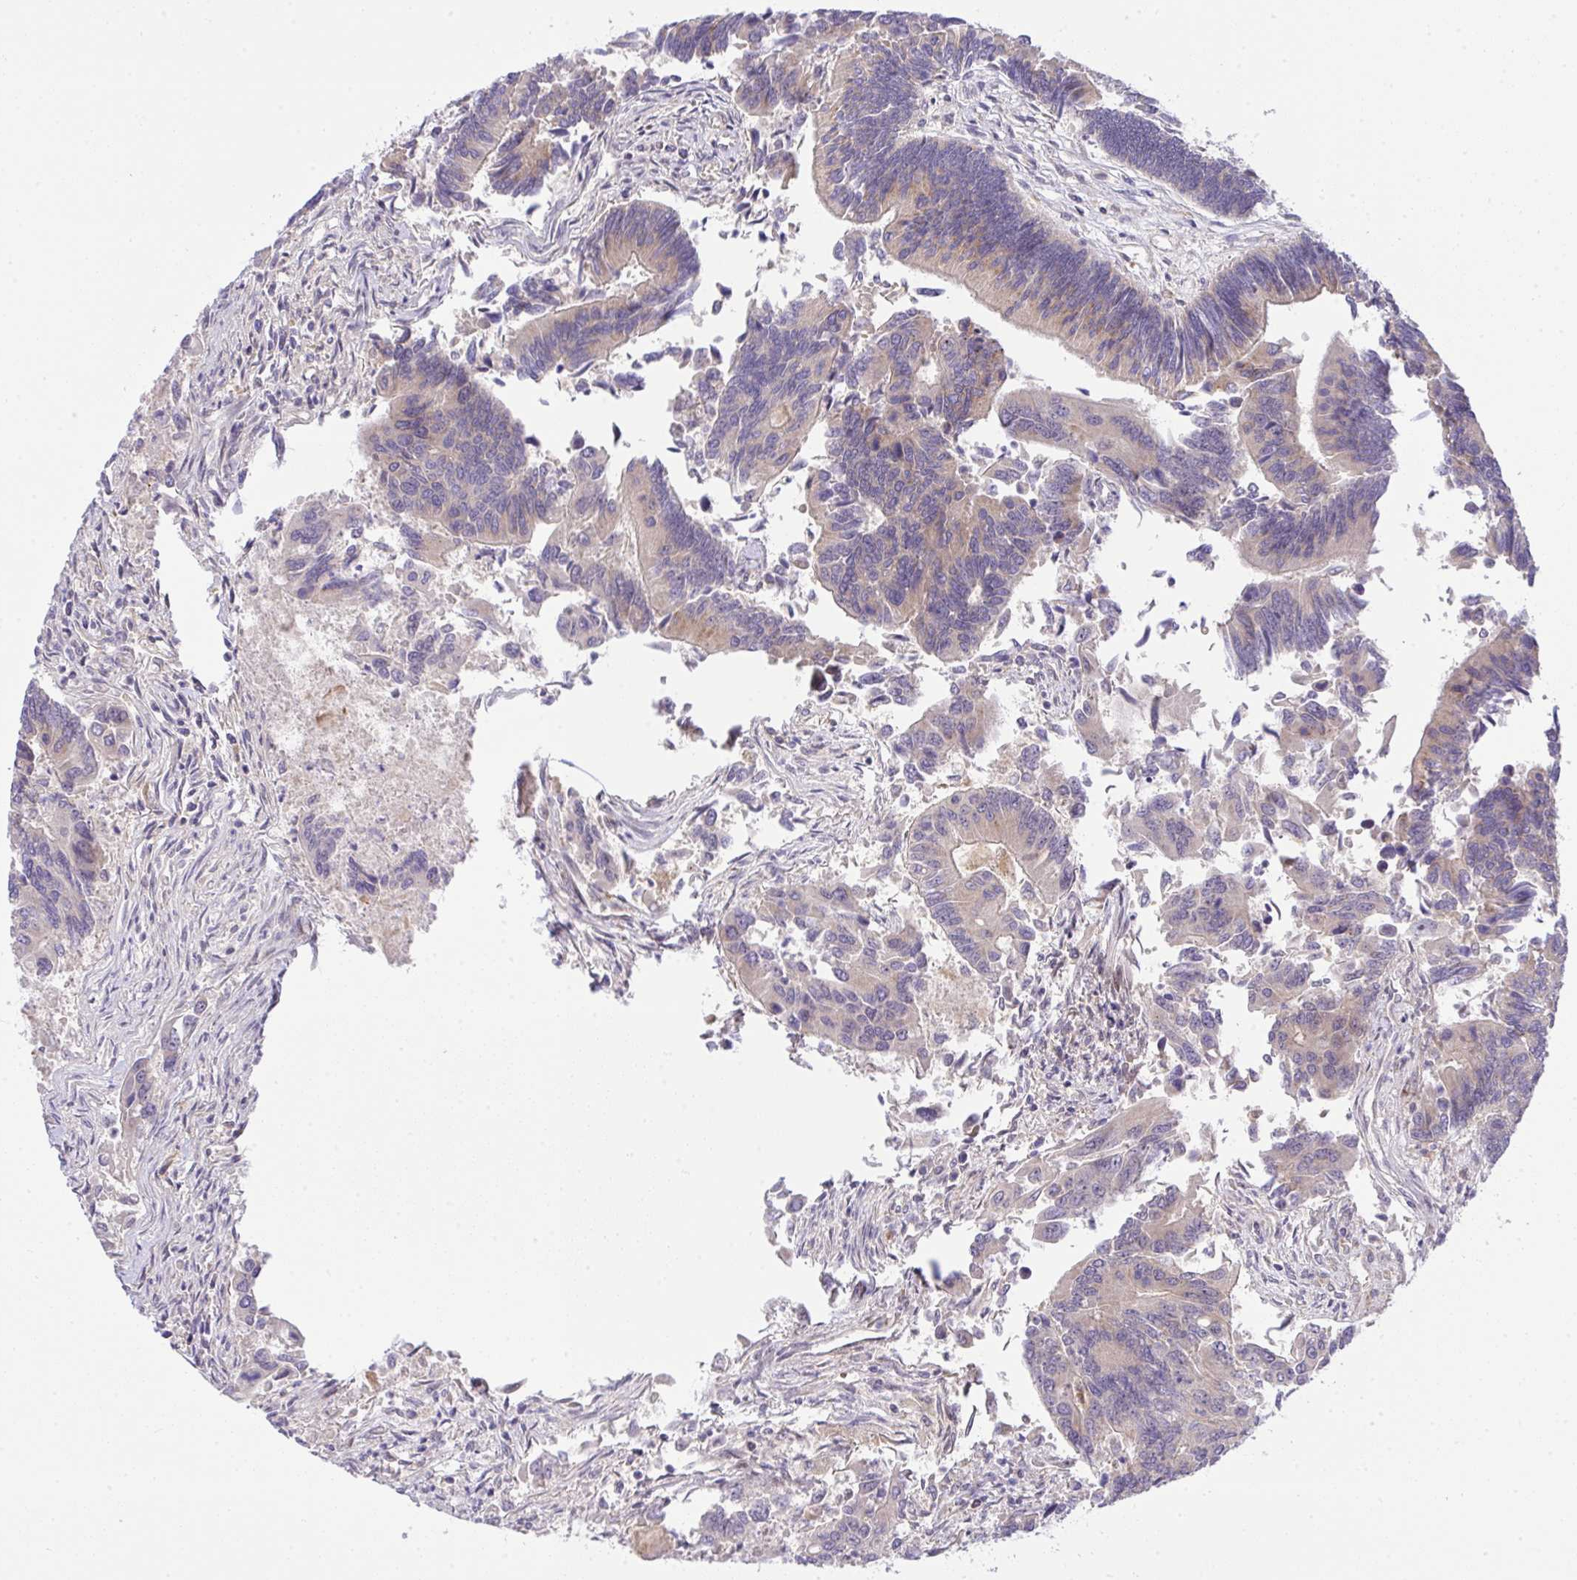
{"staining": {"intensity": "negative", "quantity": "none", "location": "none"}, "tissue": "colorectal cancer", "cell_type": "Tumor cells", "image_type": "cancer", "snomed": [{"axis": "morphology", "description": "Adenocarcinoma, NOS"}, {"axis": "topography", "description": "Colon"}], "caption": "DAB immunohistochemical staining of adenocarcinoma (colorectal) exhibits no significant expression in tumor cells. Nuclei are stained in blue.", "gene": "SLC9A6", "patient": {"sex": "female", "age": 67}}